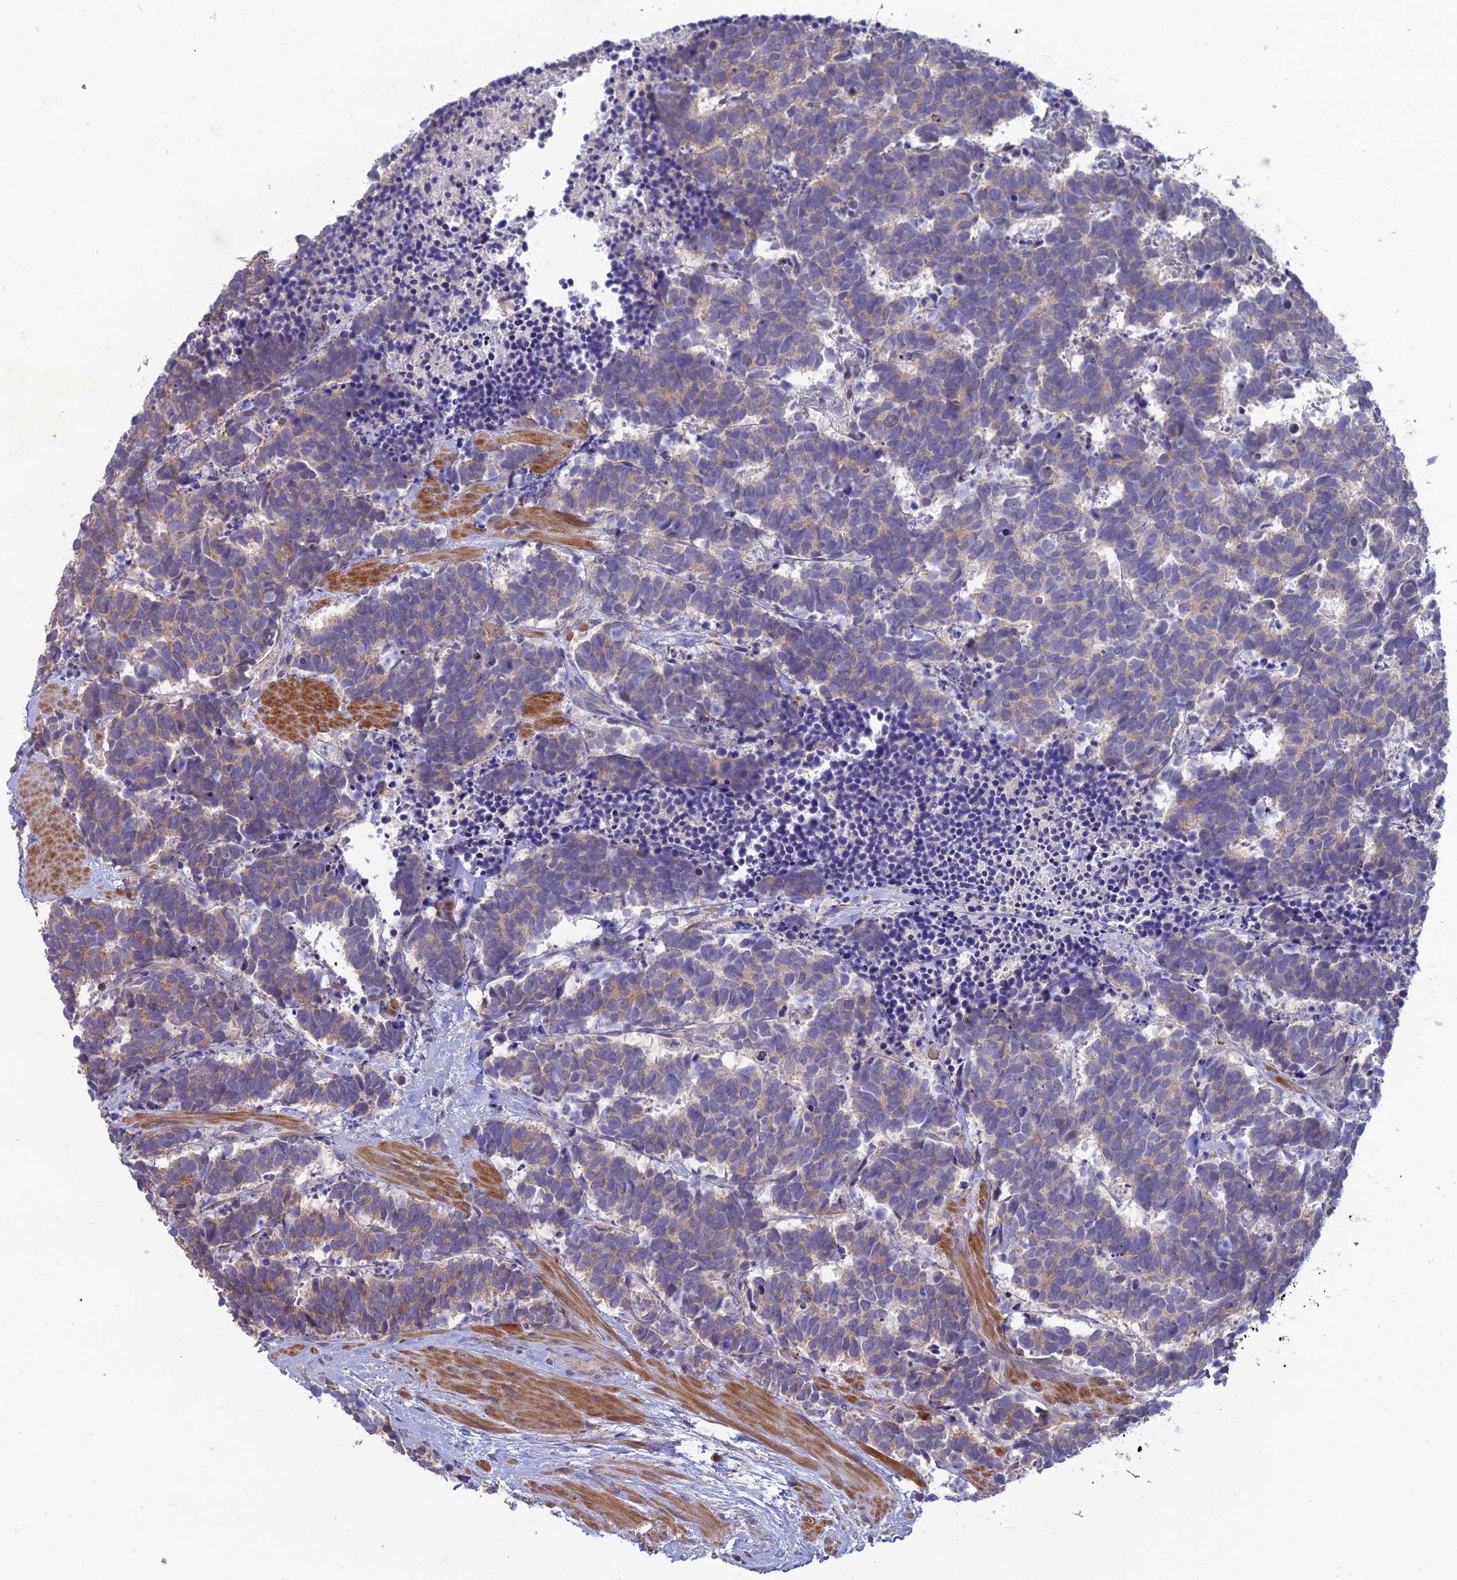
{"staining": {"intensity": "weak", "quantity": "25%-75%", "location": "cytoplasmic/membranous"}, "tissue": "carcinoid", "cell_type": "Tumor cells", "image_type": "cancer", "snomed": [{"axis": "morphology", "description": "Carcinoma, NOS"}, {"axis": "morphology", "description": "Carcinoid, malignant, NOS"}, {"axis": "topography", "description": "Prostate"}], "caption": "A micrograph of human carcinoid (malignant) stained for a protein exhibits weak cytoplasmic/membranous brown staining in tumor cells.", "gene": "OPA3", "patient": {"sex": "male", "age": 57}}